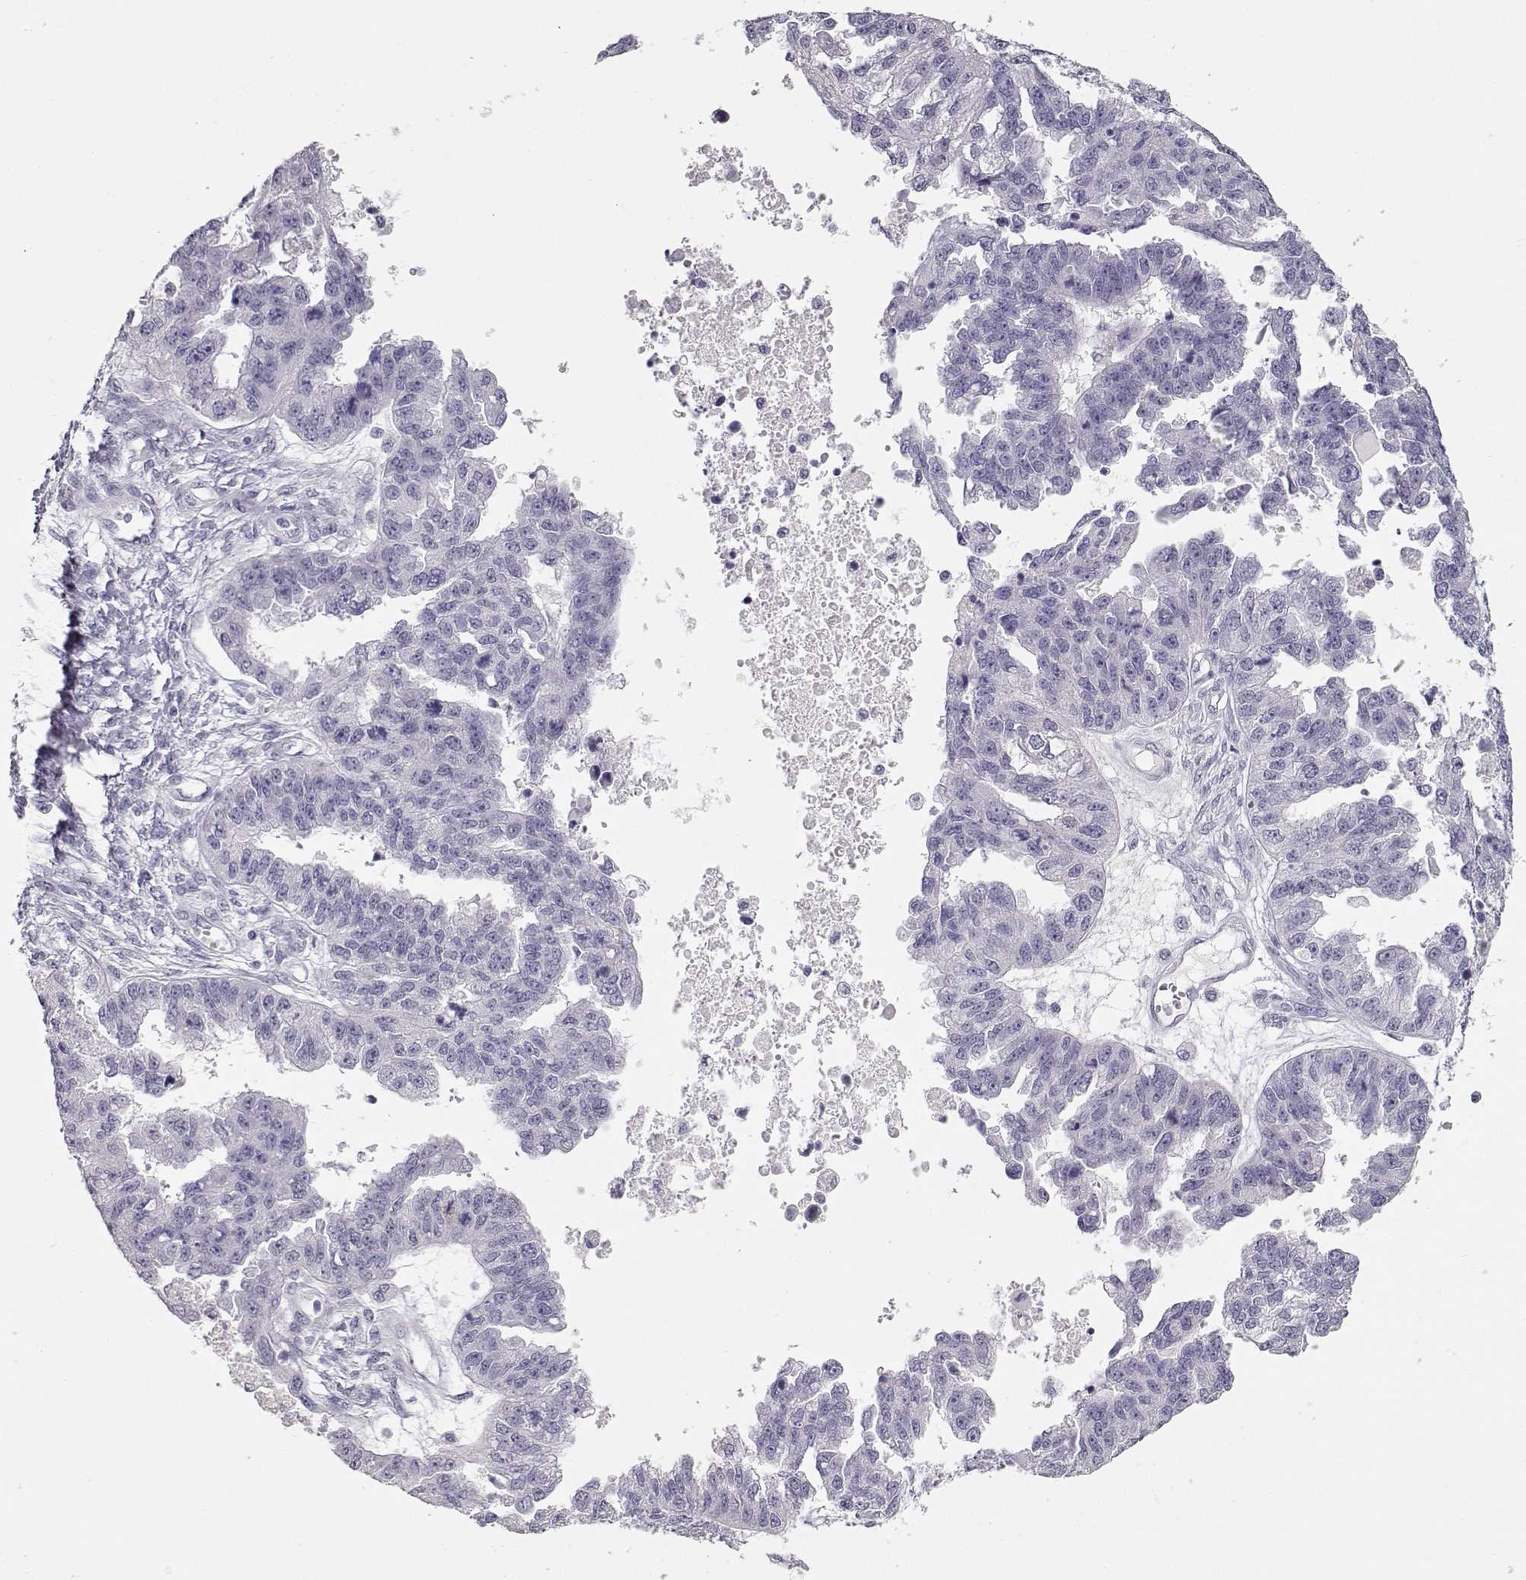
{"staining": {"intensity": "negative", "quantity": "none", "location": "none"}, "tissue": "ovarian cancer", "cell_type": "Tumor cells", "image_type": "cancer", "snomed": [{"axis": "morphology", "description": "Cystadenocarcinoma, serous, NOS"}, {"axis": "topography", "description": "Ovary"}], "caption": "Immunohistochemistry of human serous cystadenocarcinoma (ovarian) displays no staining in tumor cells.", "gene": "MAGEC1", "patient": {"sex": "female", "age": 58}}